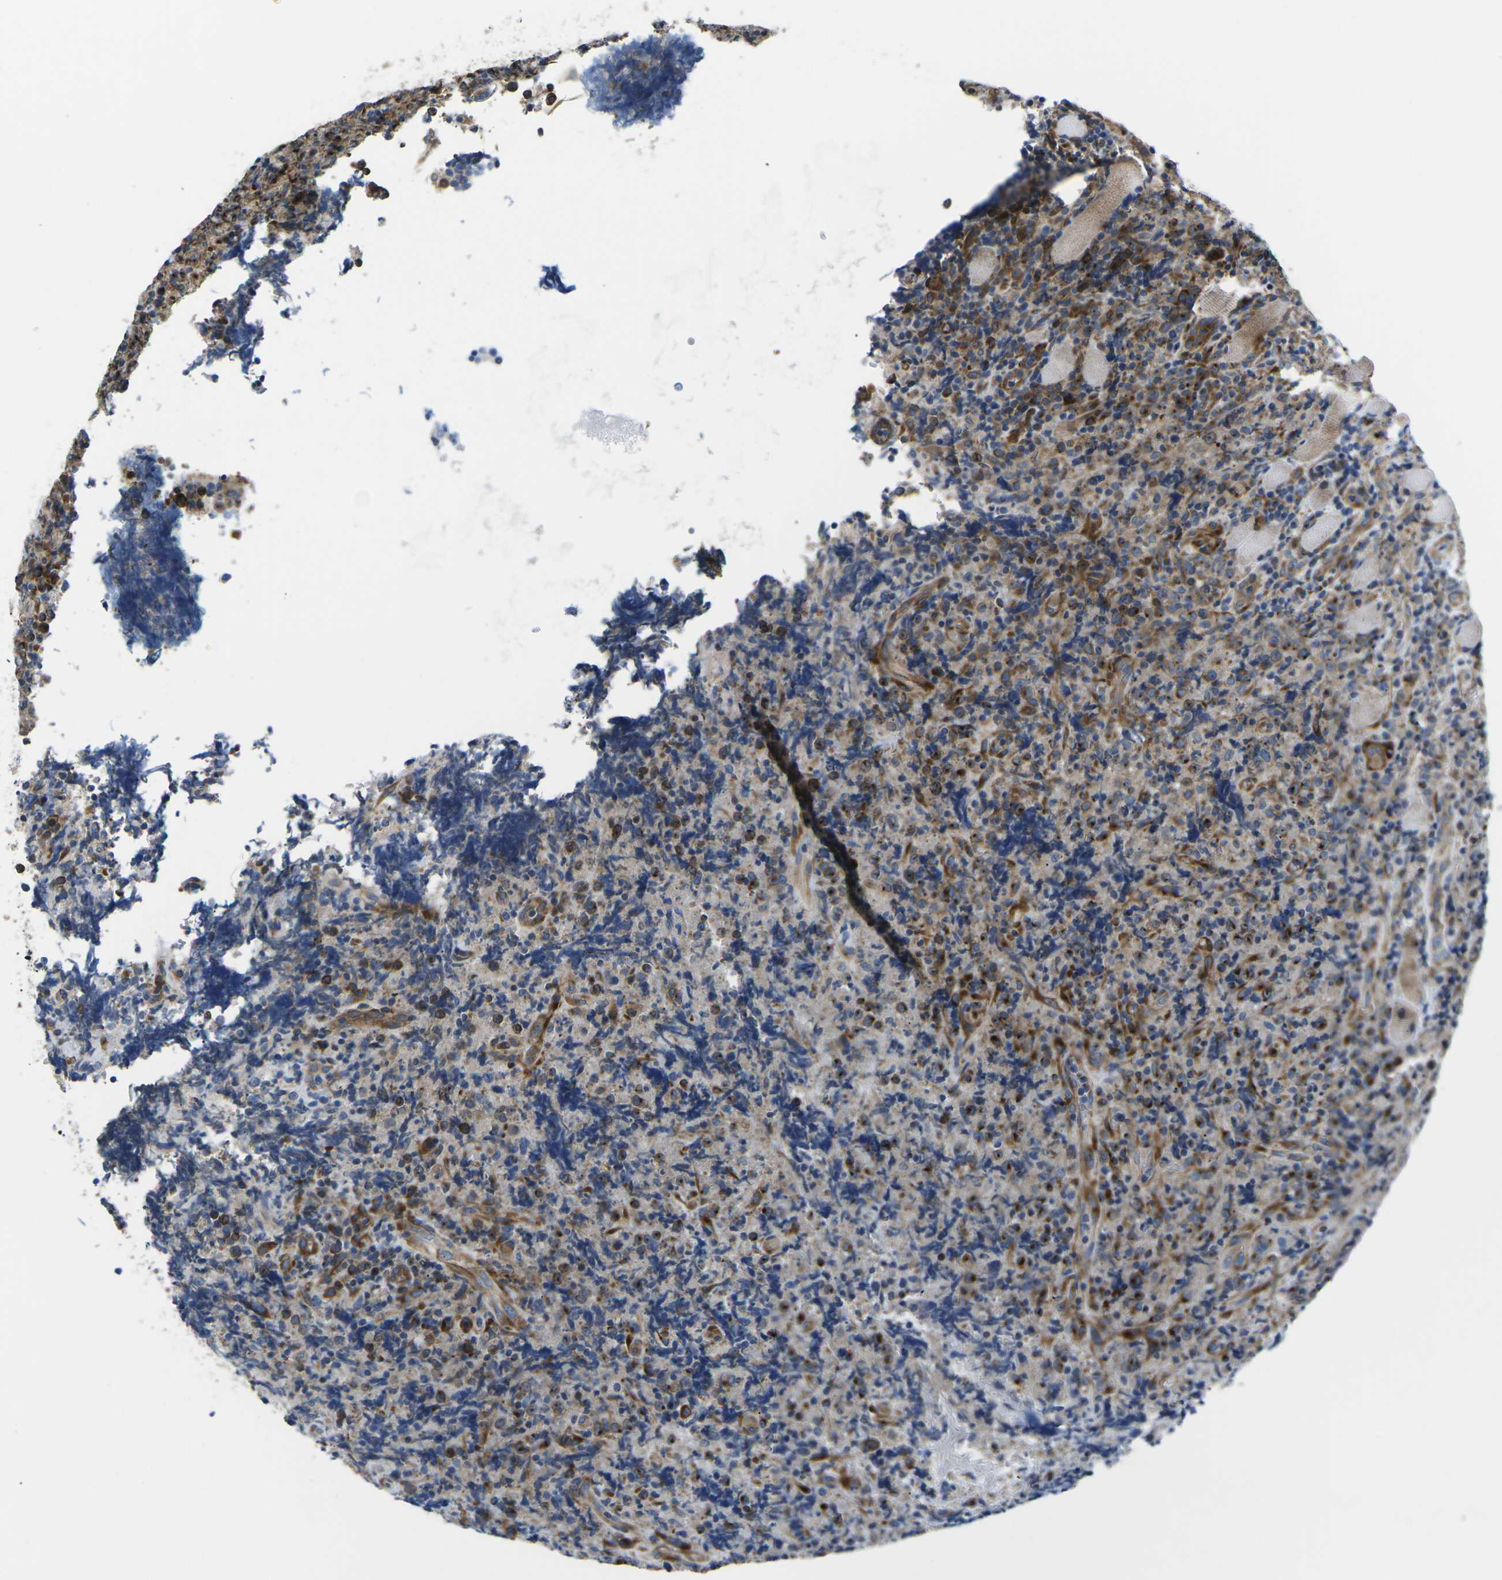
{"staining": {"intensity": "moderate", "quantity": "<25%", "location": "cytoplasmic/membranous"}, "tissue": "lymphoma", "cell_type": "Tumor cells", "image_type": "cancer", "snomed": [{"axis": "morphology", "description": "Malignant lymphoma, non-Hodgkin's type, High grade"}, {"axis": "topography", "description": "Tonsil"}], "caption": "Immunohistochemical staining of lymphoma shows moderate cytoplasmic/membranous protein expression in about <25% of tumor cells.", "gene": "TMEFF2", "patient": {"sex": "female", "age": 36}}